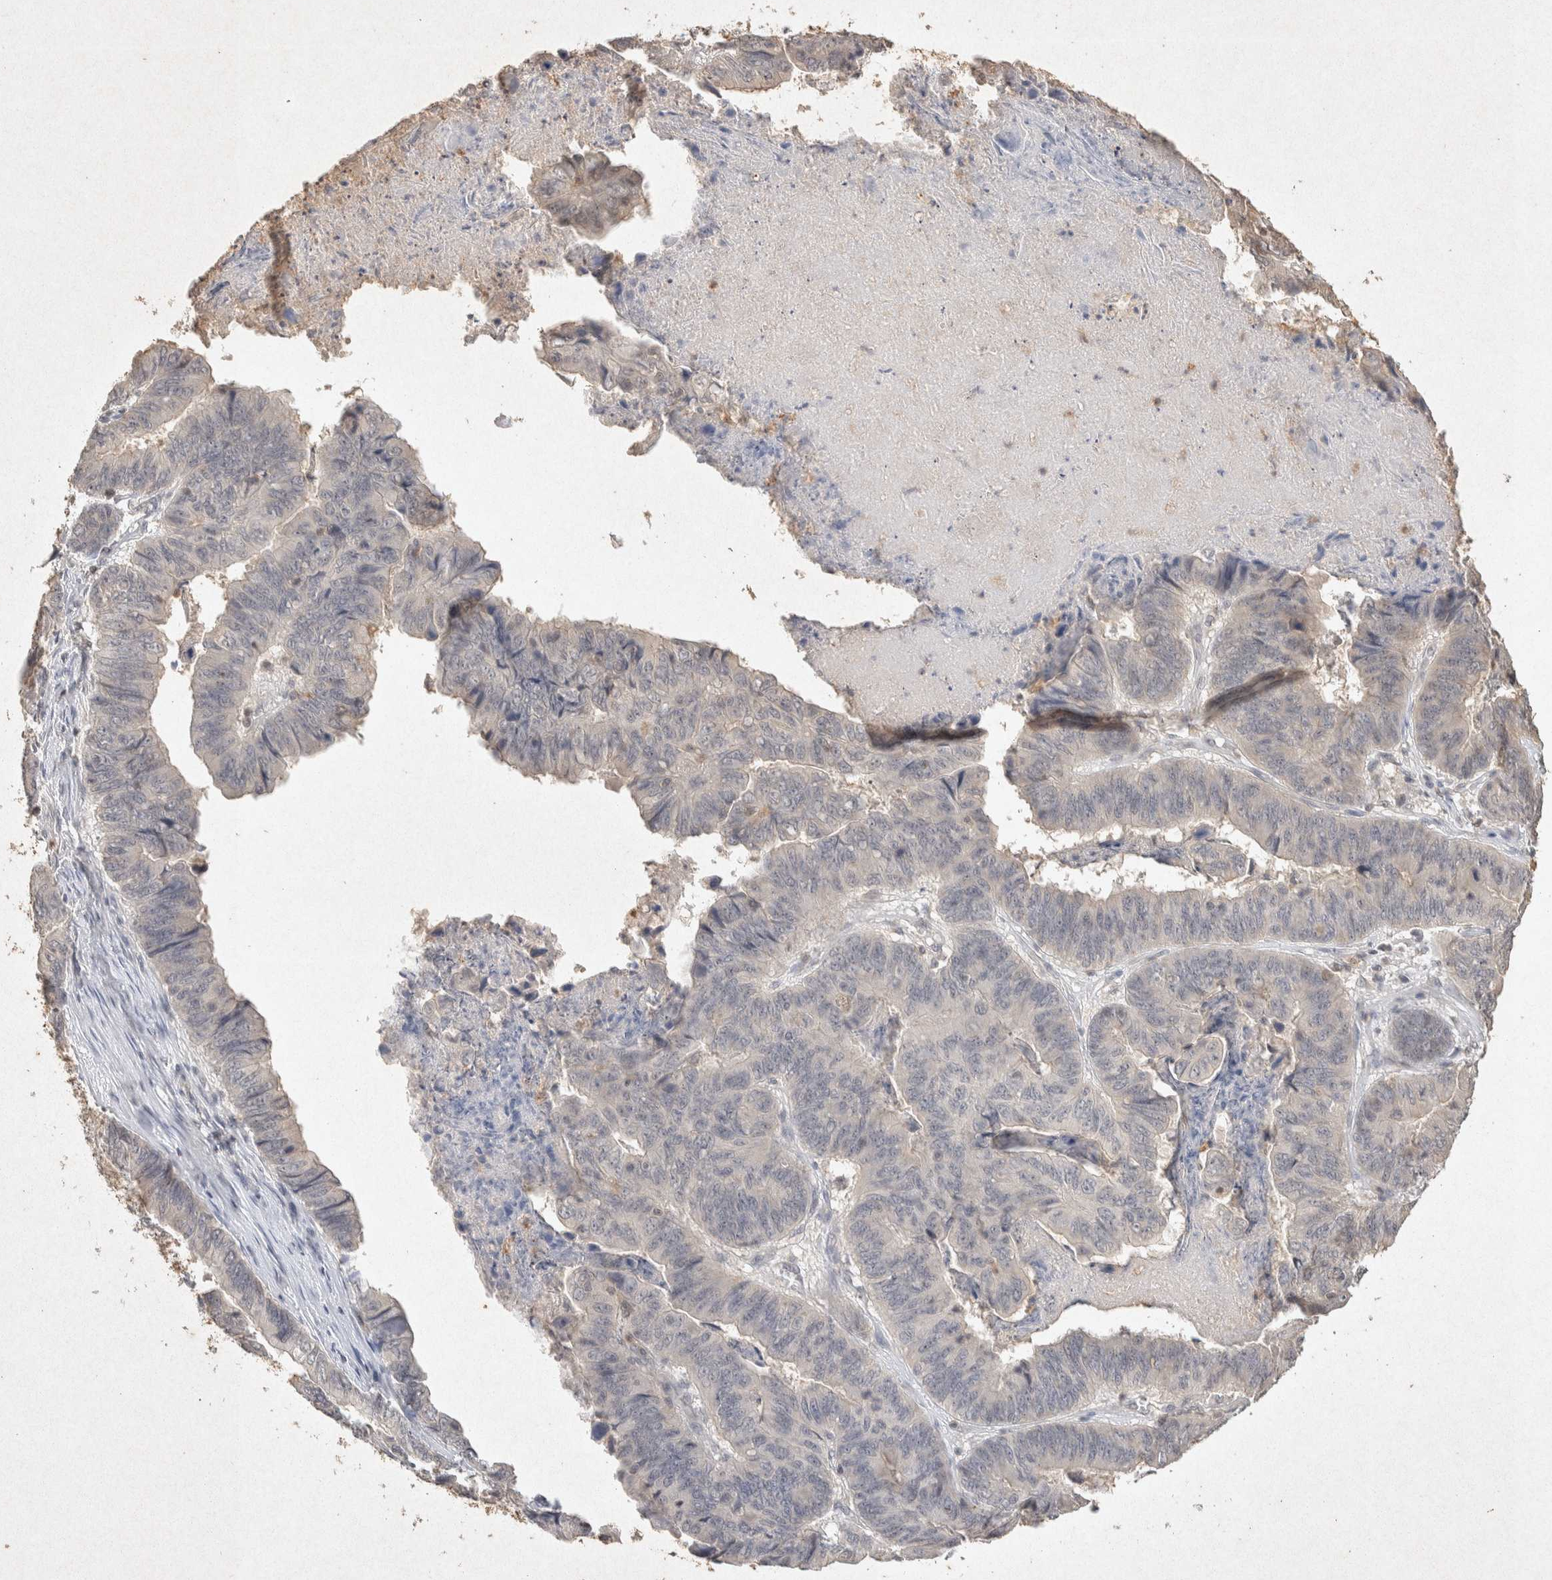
{"staining": {"intensity": "weak", "quantity": "<25%", "location": "cytoplasmic/membranous"}, "tissue": "stomach cancer", "cell_type": "Tumor cells", "image_type": "cancer", "snomed": [{"axis": "morphology", "description": "Adenocarcinoma, NOS"}, {"axis": "topography", "description": "Stomach, lower"}], "caption": "Tumor cells are negative for brown protein staining in adenocarcinoma (stomach).", "gene": "RAC2", "patient": {"sex": "male", "age": 77}}